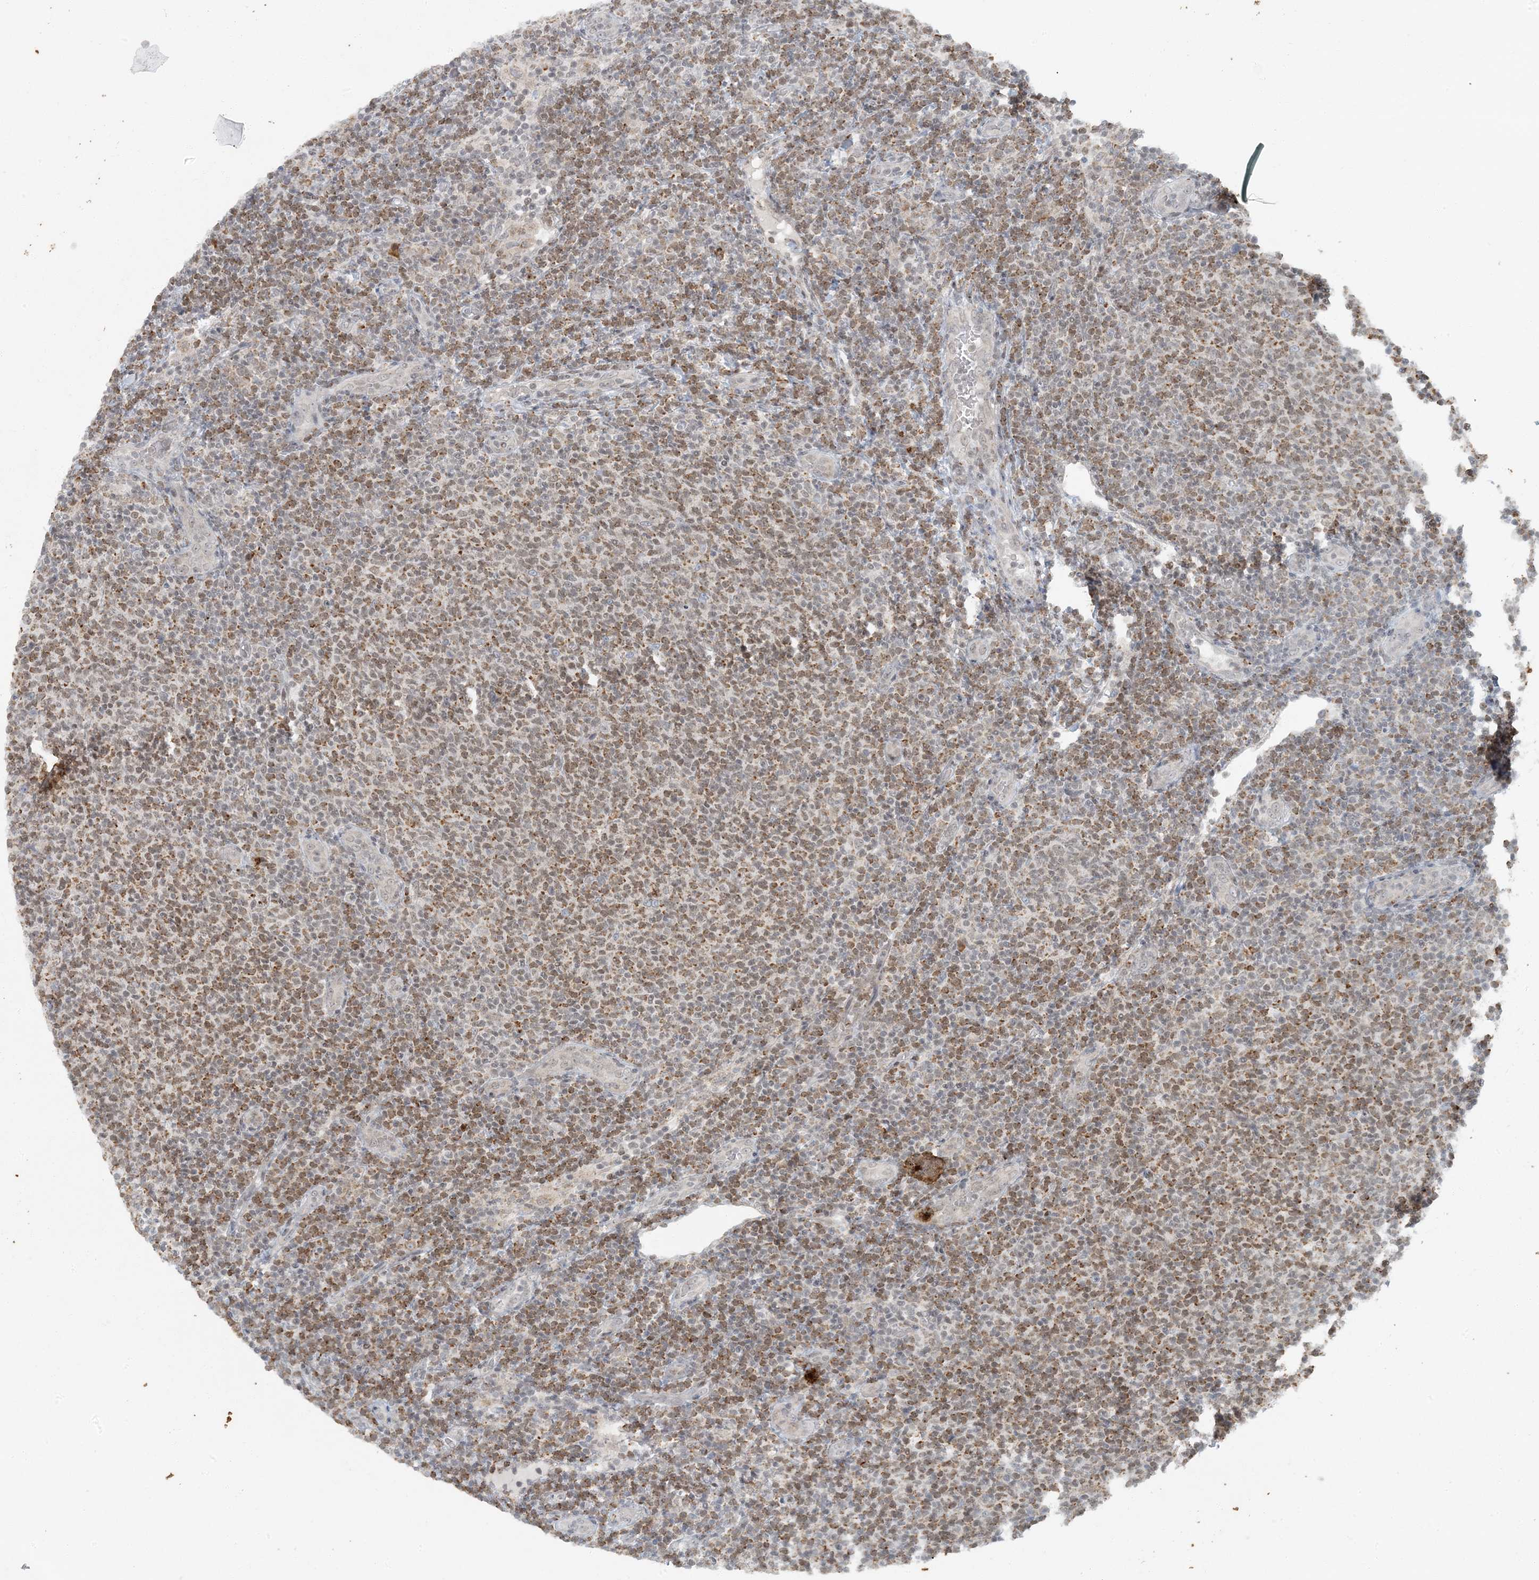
{"staining": {"intensity": "moderate", "quantity": "25%-75%", "location": "cytoplasmic/membranous"}, "tissue": "lymphoma", "cell_type": "Tumor cells", "image_type": "cancer", "snomed": [{"axis": "morphology", "description": "Malignant lymphoma, non-Hodgkin's type, Low grade"}, {"axis": "topography", "description": "Lymph node"}], "caption": "This is a micrograph of immunohistochemistry staining of lymphoma, which shows moderate expression in the cytoplasmic/membranous of tumor cells.", "gene": "AK9", "patient": {"sex": "male", "age": 66}}